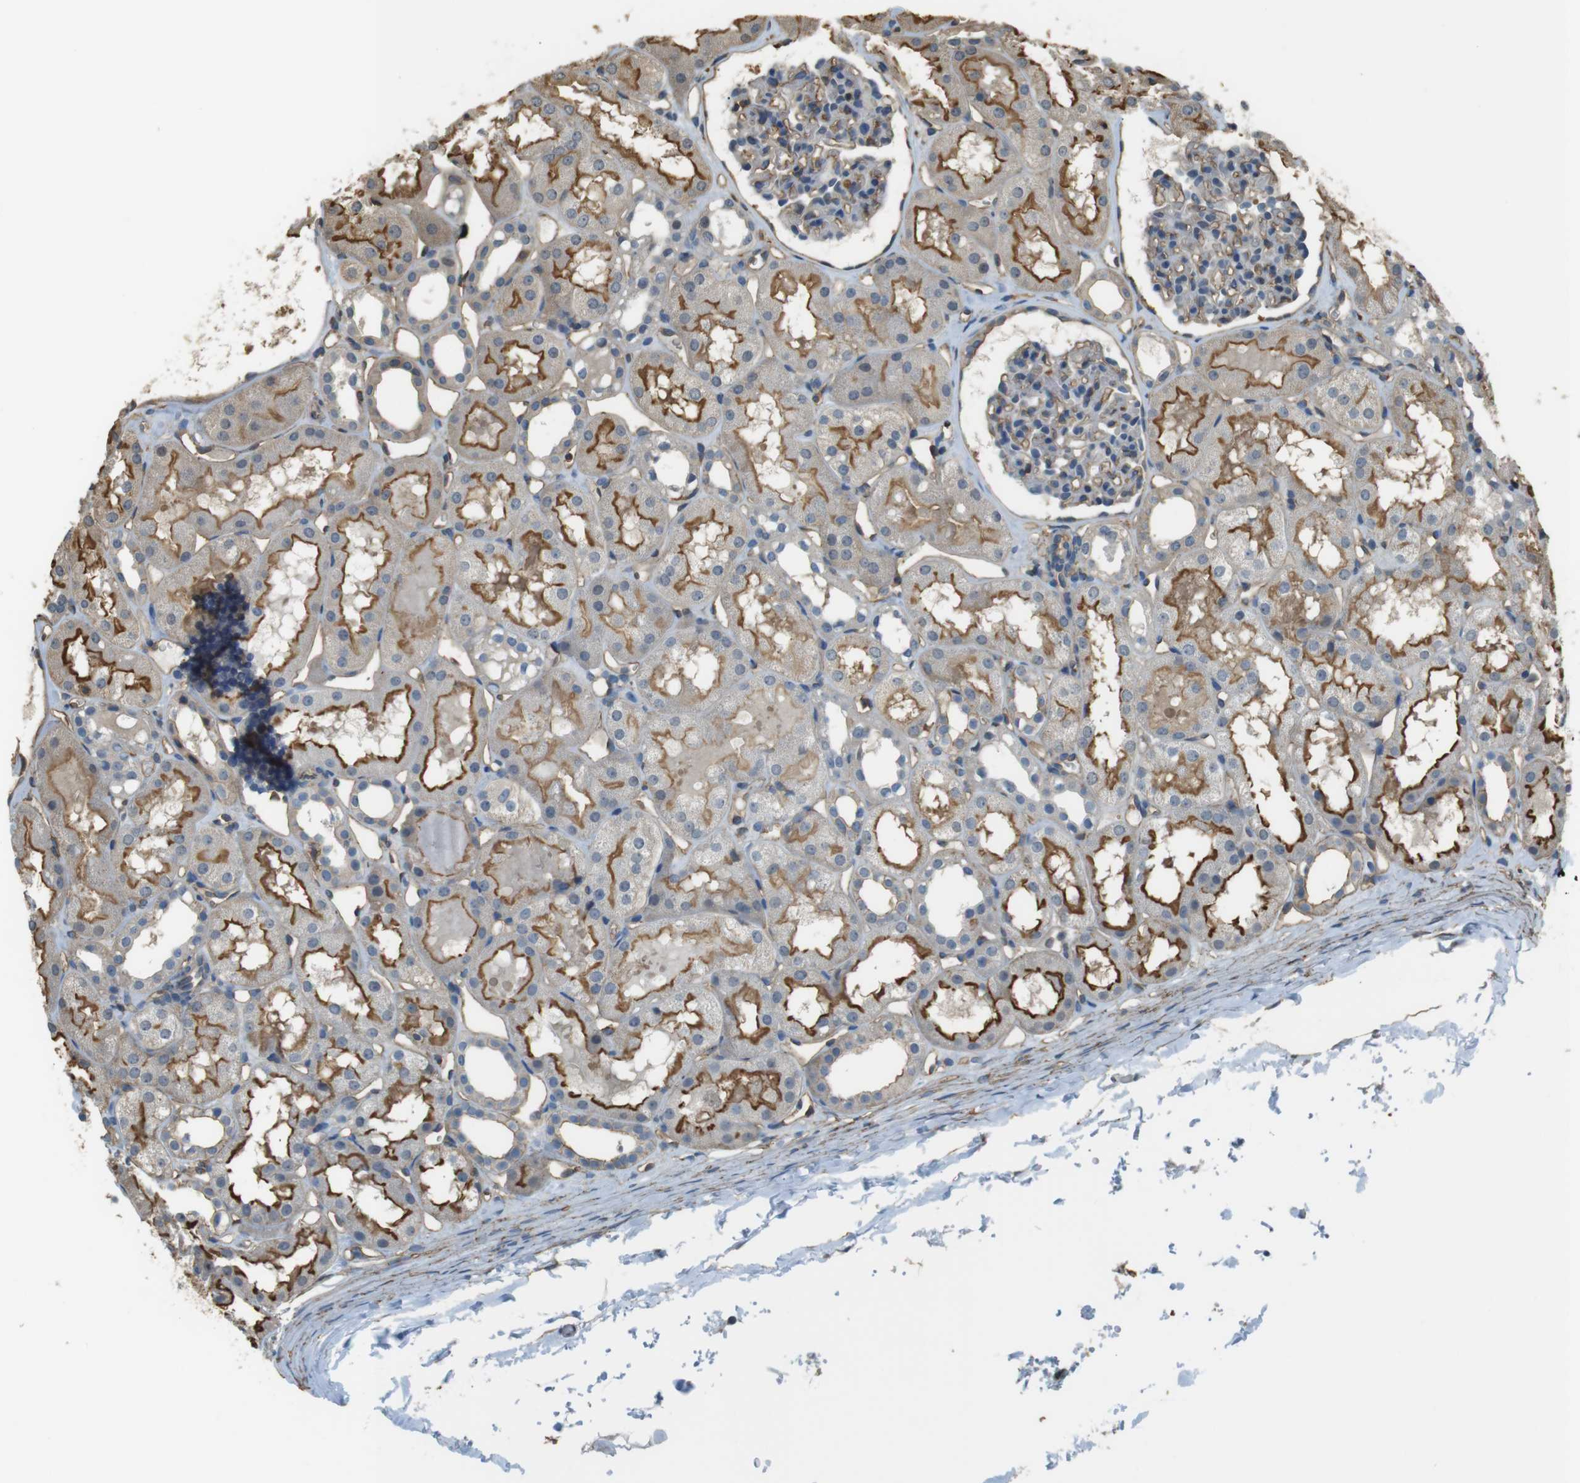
{"staining": {"intensity": "moderate", "quantity": "25%-75%", "location": "cytoplasmic/membranous"}, "tissue": "kidney", "cell_type": "Cells in glomeruli", "image_type": "normal", "snomed": [{"axis": "morphology", "description": "Normal tissue, NOS"}, {"axis": "topography", "description": "Kidney"}, {"axis": "topography", "description": "Urinary bladder"}], "caption": "Brown immunohistochemical staining in benign kidney reveals moderate cytoplasmic/membranous positivity in approximately 25%-75% of cells in glomeruli. Using DAB (brown) and hematoxylin (blue) stains, captured at high magnification using brightfield microscopy.", "gene": "FCAR", "patient": {"sex": "male", "age": 16}}